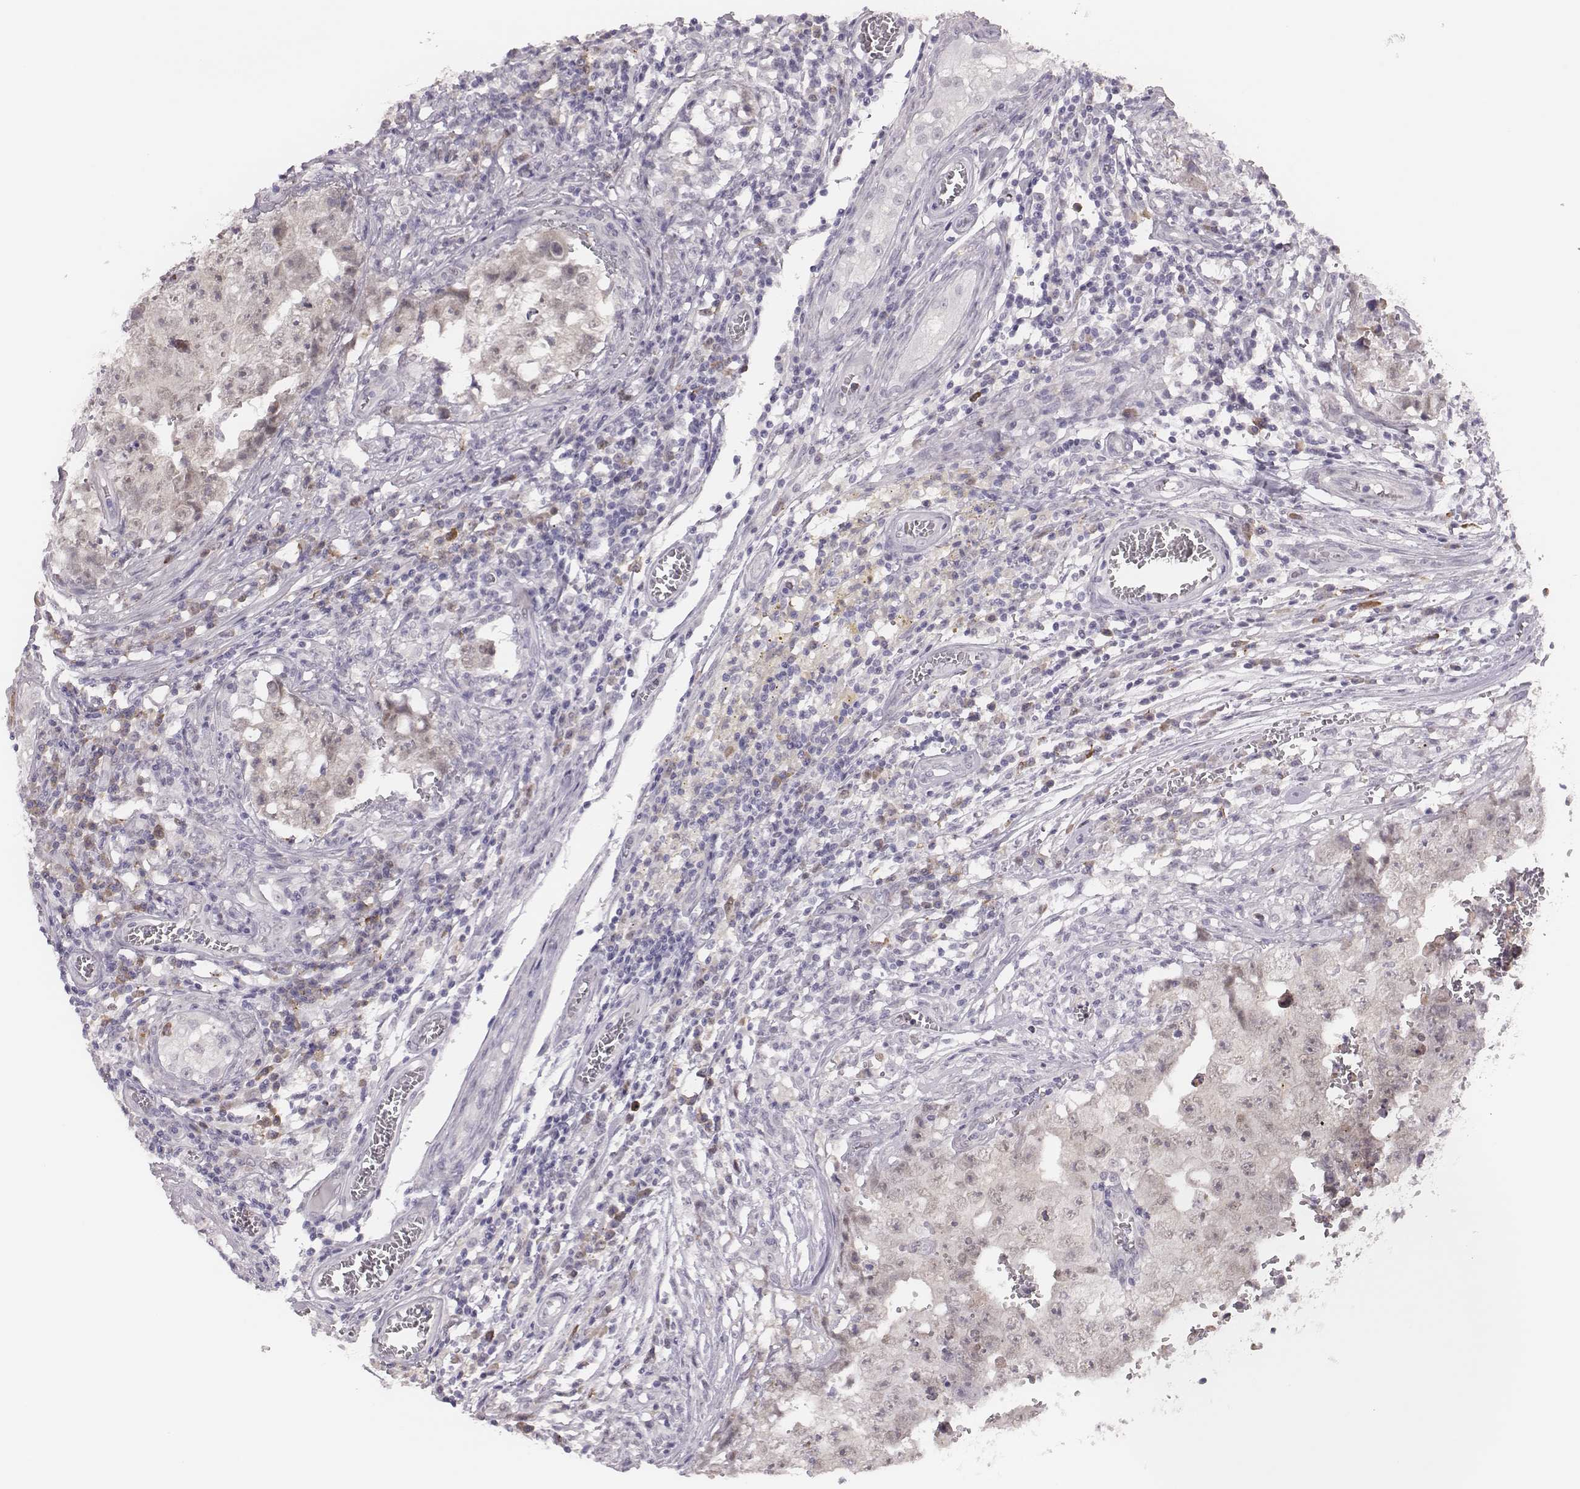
{"staining": {"intensity": "negative", "quantity": "none", "location": "none"}, "tissue": "testis cancer", "cell_type": "Tumor cells", "image_type": "cancer", "snomed": [{"axis": "morphology", "description": "Carcinoma, Embryonal, NOS"}, {"axis": "topography", "description": "Testis"}], "caption": "Immunohistochemical staining of testis embryonal carcinoma demonstrates no significant expression in tumor cells. (Immunohistochemistry, brightfield microscopy, high magnification).", "gene": "PBK", "patient": {"sex": "male", "age": 36}}